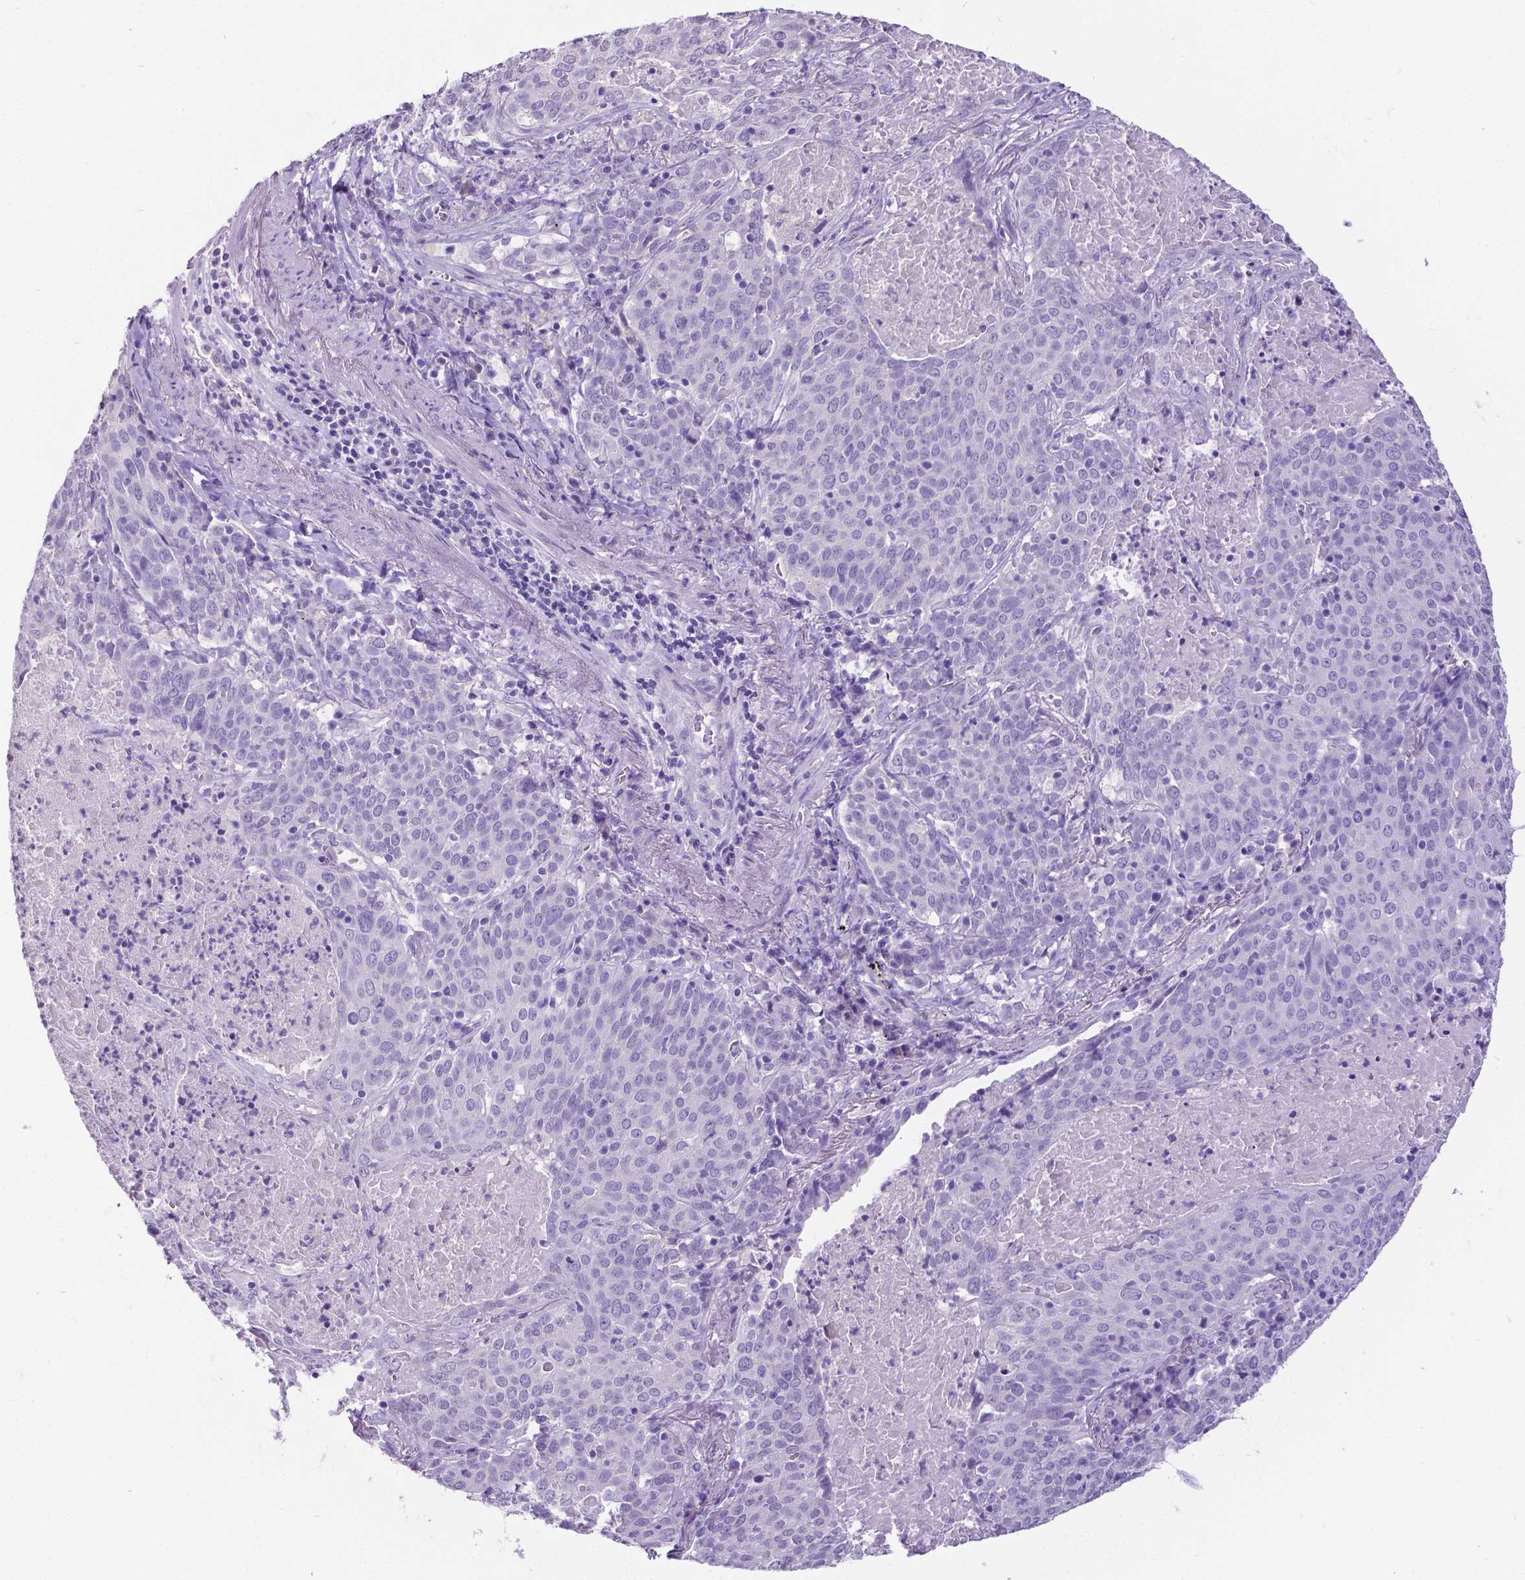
{"staining": {"intensity": "negative", "quantity": "none", "location": "none"}, "tissue": "lung cancer", "cell_type": "Tumor cells", "image_type": "cancer", "snomed": [{"axis": "morphology", "description": "Squamous cell carcinoma, NOS"}, {"axis": "topography", "description": "Lung"}], "caption": "DAB immunohistochemical staining of lung cancer exhibits no significant expression in tumor cells.", "gene": "SATB2", "patient": {"sex": "male", "age": 82}}